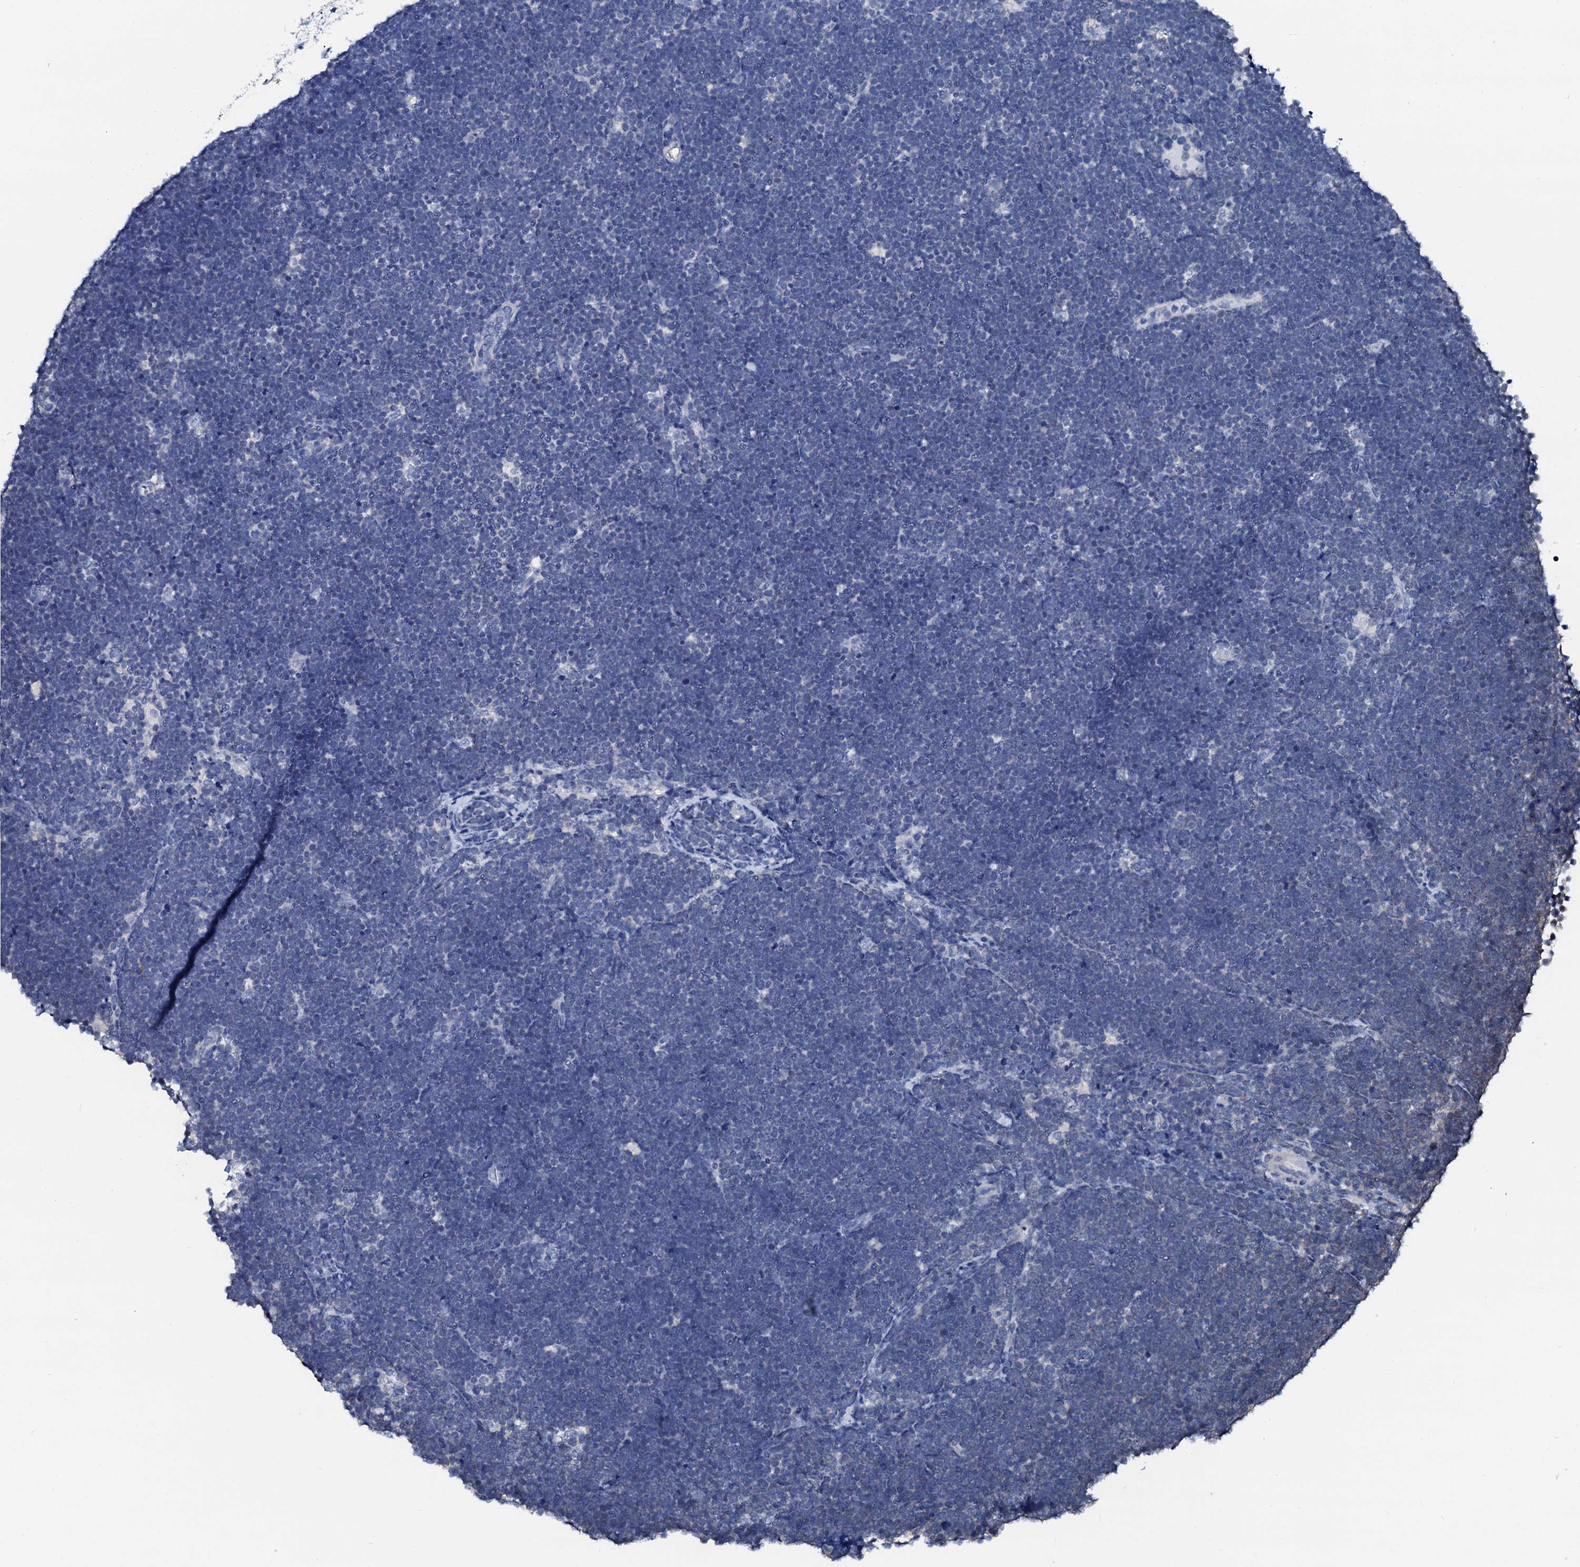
{"staining": {"intensity": "negative", "quantity": "none", "location": "none"}, "tissue": "lymphoma", "cell_type": "Tumor cells", "image_type": "cancer", "snomed": [{"axis": "morphology", "description": "Malignant lymphoma, non-Hodgkin's type, High grade"}, {"axis": "topography", "description": "Lymph node"}], "caption": "An immunohistochemistry (IHC) photomicrograph of malignant lymphoma, non-Hodgkin's type (high-grade) is shown. There is no staining in tumor cells of malignant lymphoma, non-Hodgkin's type (high-grade).", "gene": "CSN2", "patient": {"sex": "male", "age": 13}}